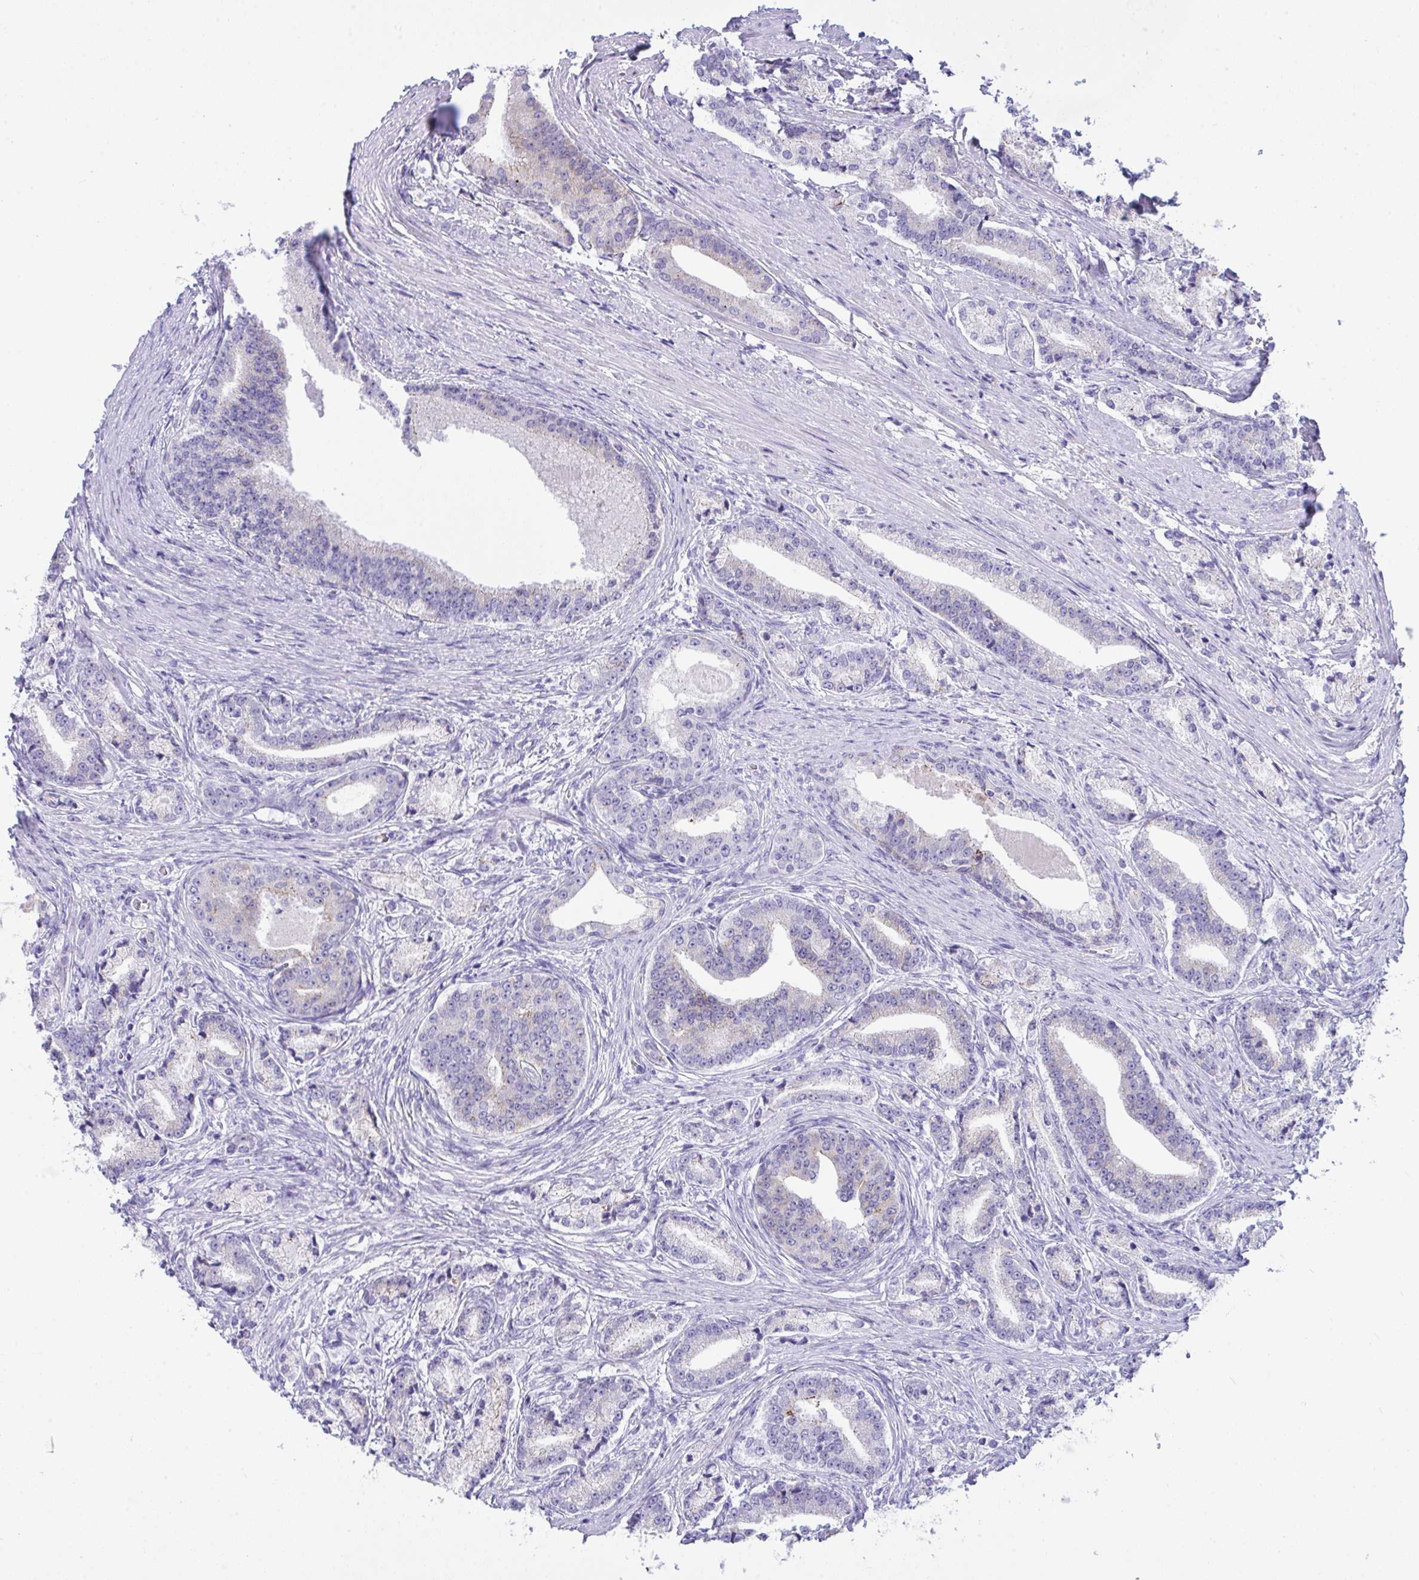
{"staining": {"intensity": "negative", "quantity": "none", "location": "none"}, "tissue": "prostate cancer", "cell_type": "Tumor cells", "image_type": "cancer", "snomed": [{"axis": "morphology", "description": "Adenocarcinoma, High grade"}, {"axis": "topography", "description": "Prostate and seminal vesicle, NOS"}], "caption": "IHC of human prostate cancer displays no staining in tumor cells.", "gene": "GLB1L2", "patient": {"sex": "male", "age": 61}}